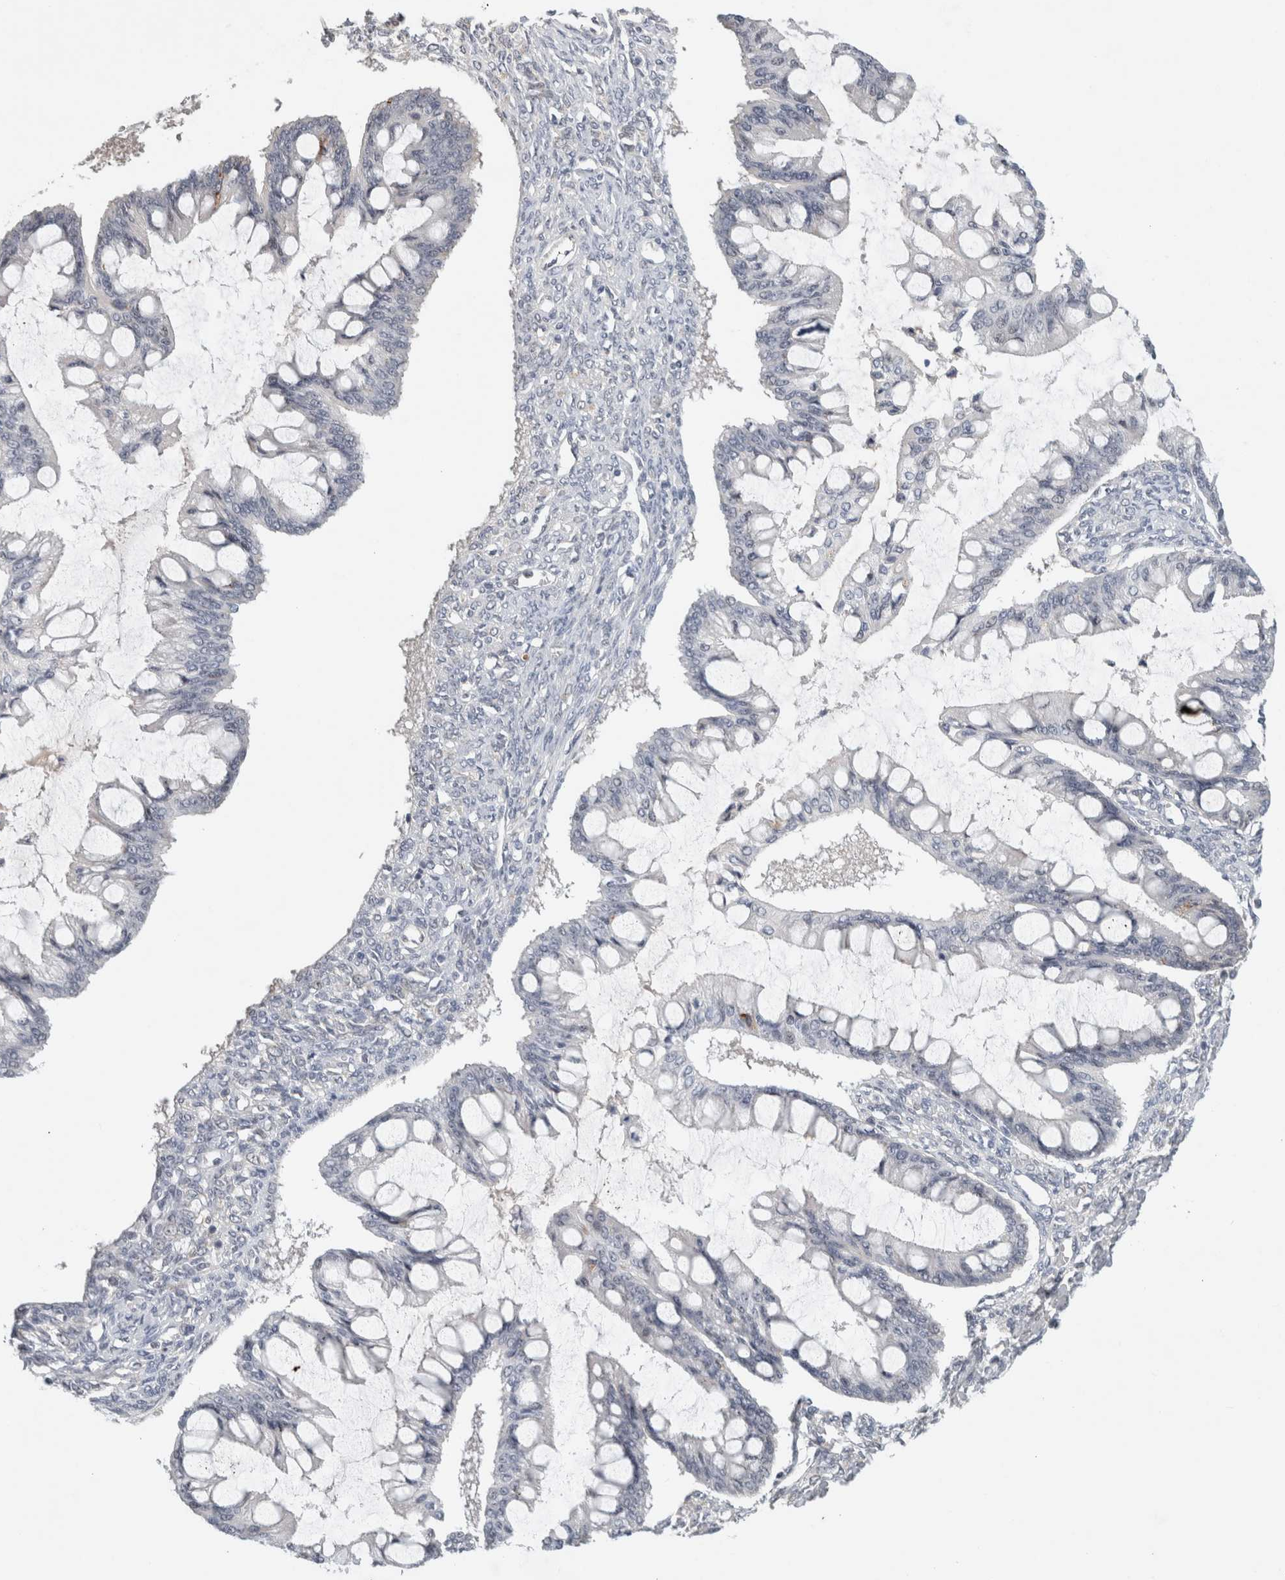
{"staining": {"intensity": "weak", "quantity": "<25%", "location": "cytoplasmic/membranous"}, "tissue": "ovarian cancer", "cell_type": "Tumor cells", "image_type": "cancer", "snomed": [{"axis": "morphology", "description": "Cystadenocarcinoma, mucinous, NOS"}, {"axis": "topography", "description": "Ovary"}], "caption": "The micrograph demonstrates no staining of tumor cells in ovarian cancer.", "gene": "HCN3", "patient": {"sex": "female", "age": 73}}